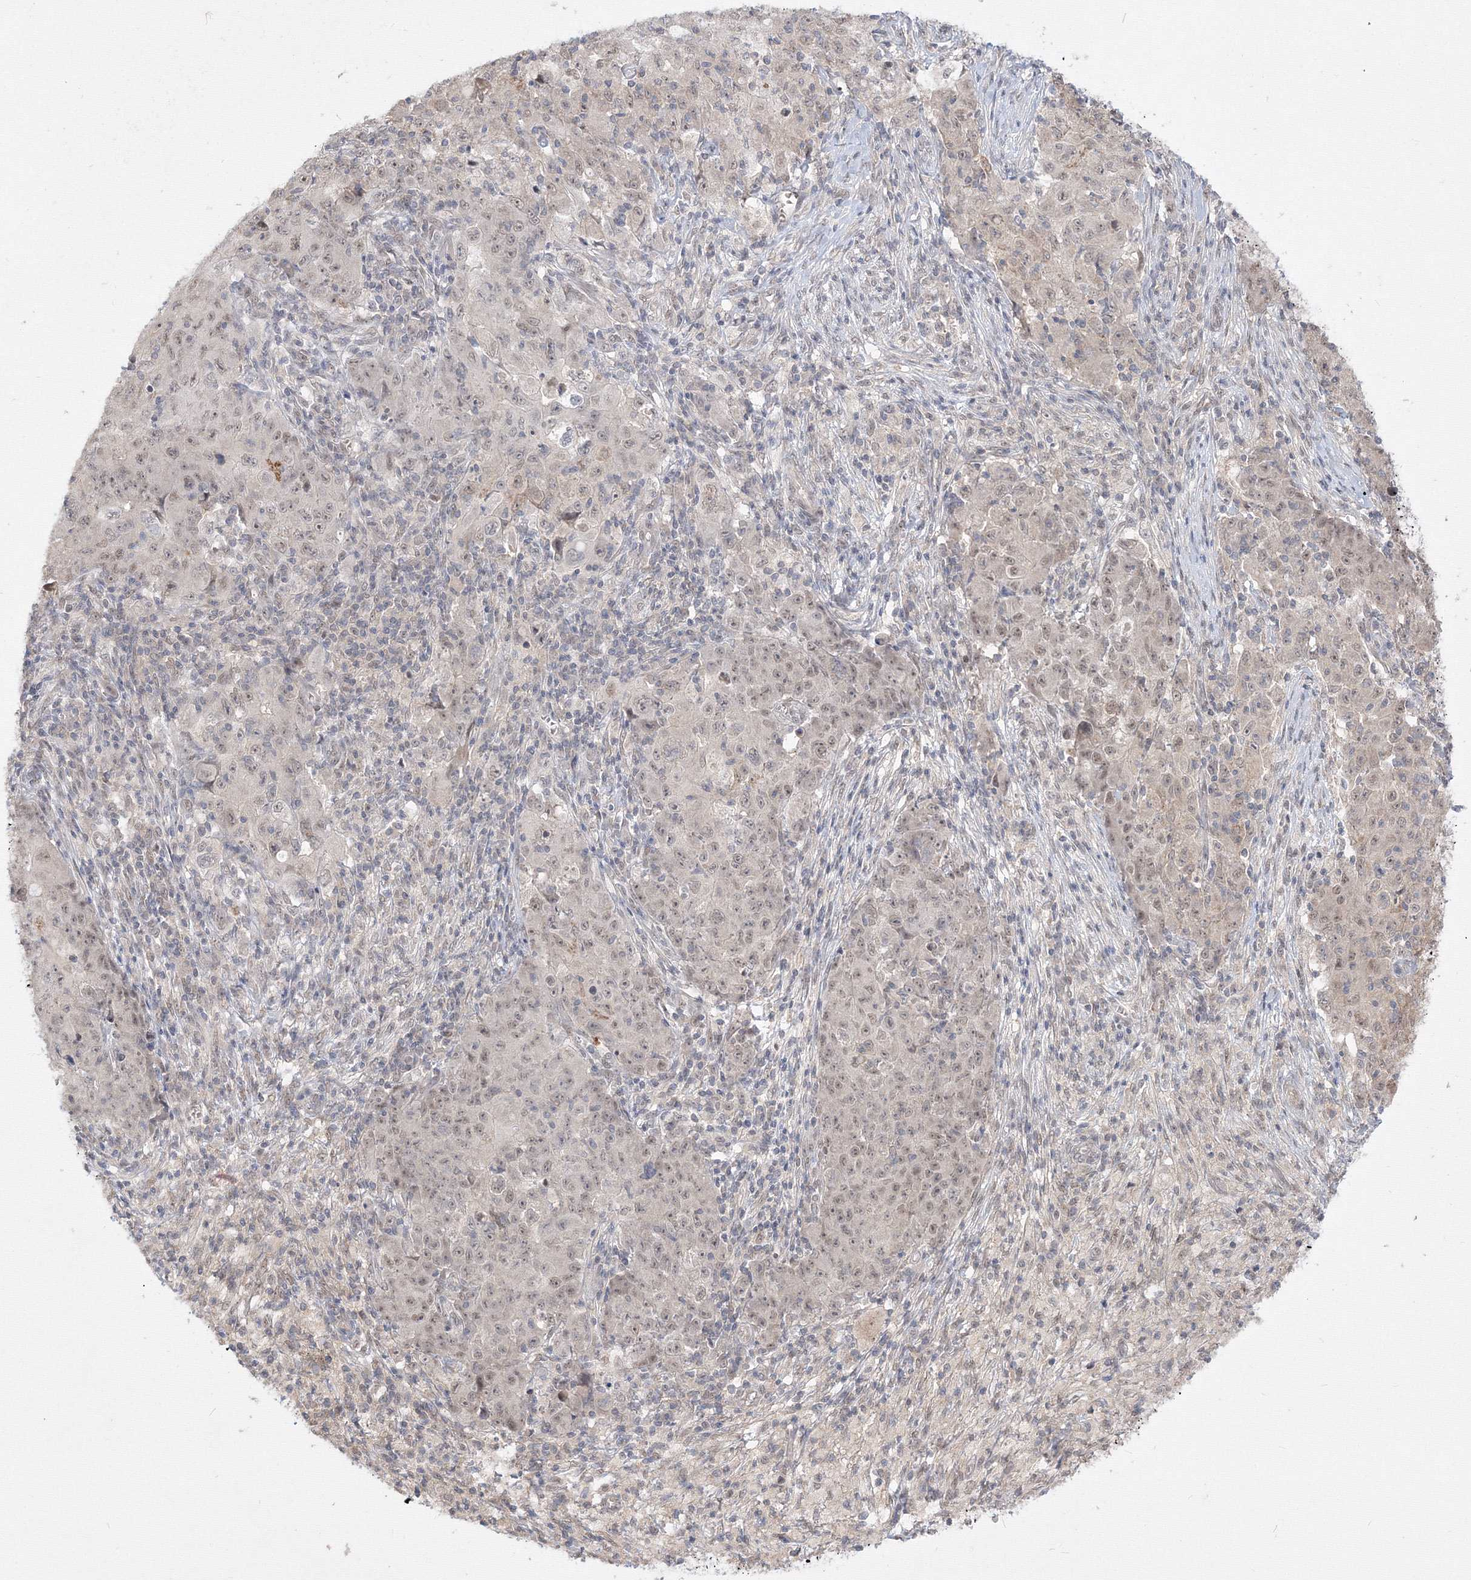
{"staining": {"intensity": "weak", "quantity": "25%-75%", "location": "nuclear"}, "tissue": "ovarian cancer", "cell_type": "Tumor cells", "image_type": "cancer", "snomed": [{"axis": "morphology", "description": "Carcinoma, endometroid"}, {"axis": "topography", "description": "Ovary"}], "caption": "Brown immunohistochemical staining in ovarian cancer shows weak nuclear expression in about 25%-75% of tumor cells.", "gene": "COPS4", "patient": {"sex": "female", "age": 42}}